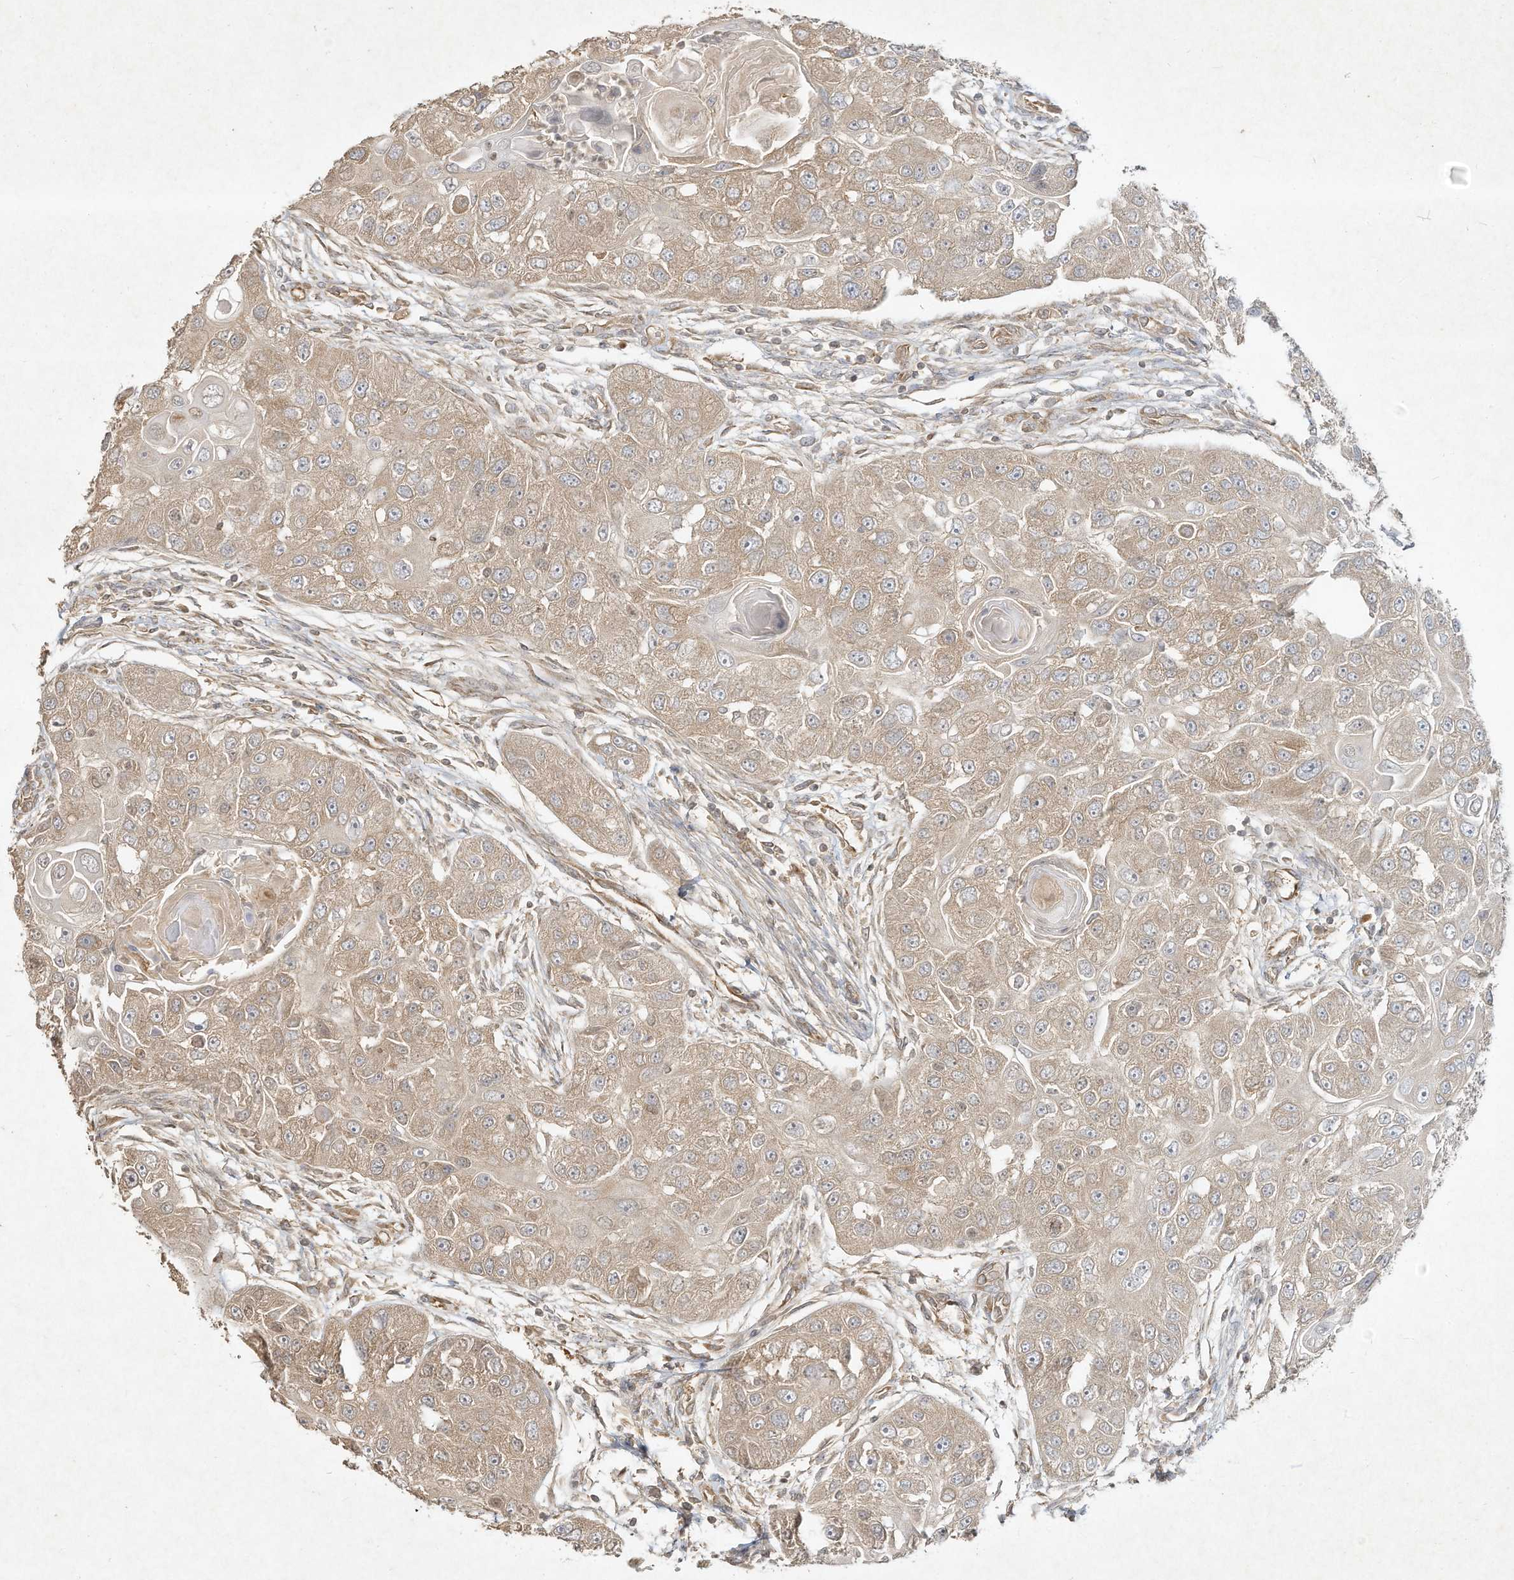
{"staining": {"intensity": "weak", "quantity": ">75%", "location": "cytoplasmic/membranous"}, "tissue": "head and neck cancer", "cell_type": "Tumor cells", "image_type": "cancer", "snomed": [{"axis": "morphology", "description": "Normal tissue, NOS"}, {"axis": "morphology", "description": "Squamous cell carcinoma, NOS"}, {"axis": "topography", "description": "Skeletal muscle"}, {"axis": "topography", "description": "Head-Neck"}], "caption": "Immunohistochemistry of human head and neck cancer reveals low levels of weak cytoplasmic/membranous expression in approximately >75% of tumor cells.", "gene": "DYNC1I2", "patient": {"sex": "male", "age": 51}}